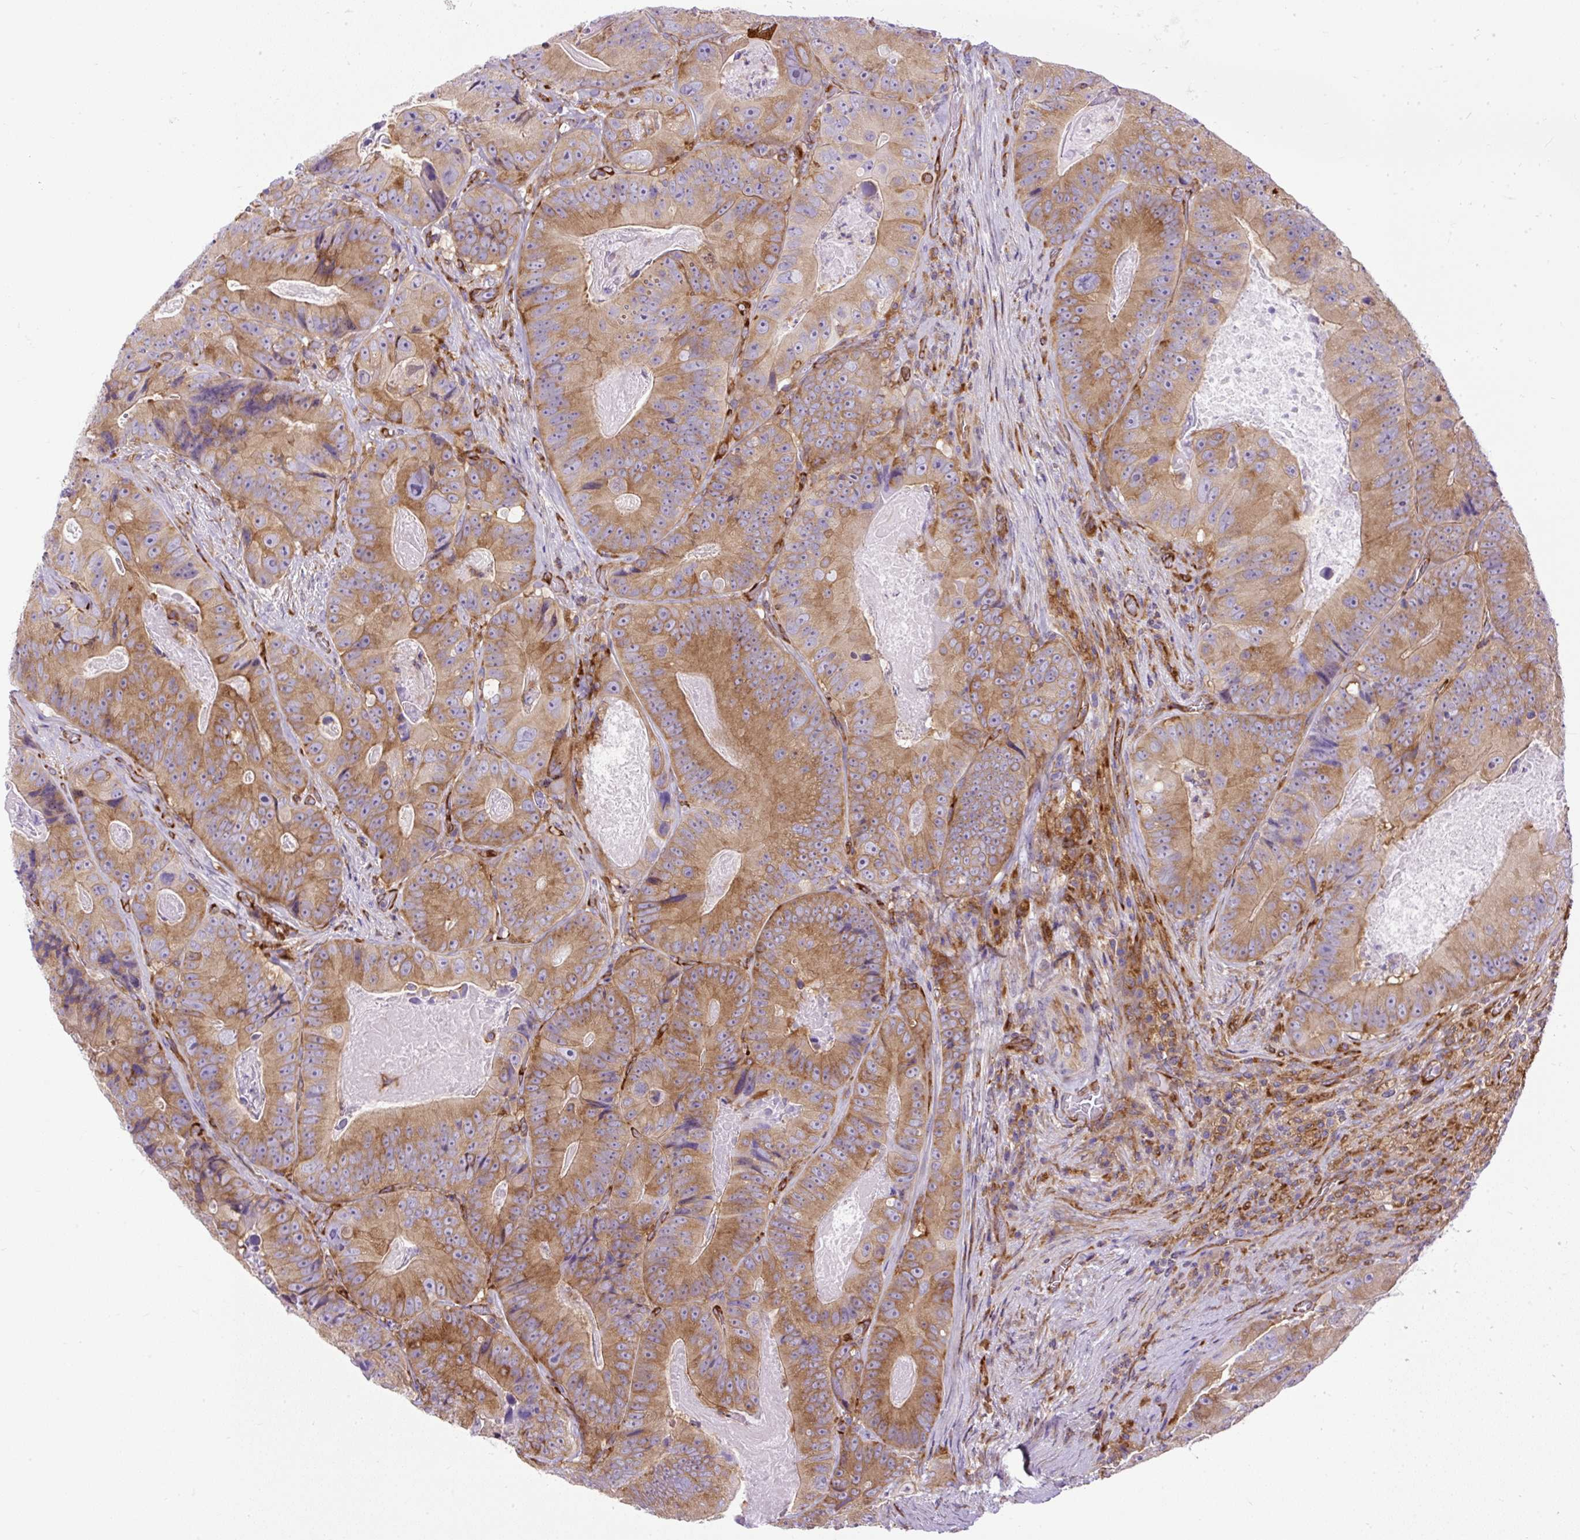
{"staining": {"intensity": "moderate", "quantity": ">75%", "location": "cytoplasmic/membranous"}, "tissue": "colorectal cancer", "cell_type": "Tumor cells", "image_type": "cancer", "snomed": [{"axis": "morphology", "description": "Adenocarcinoma, NOS"}, {"axis": "topography", "description": "Colon"}], "caption": "Immunohistochemistry (IHC) photomicrograph of colorectal cancer stained for a protein (brown), which displays medium levels of moderate cytoplasmic/membranous expression in approximately >75% of tumor cells.", "gene": "MAP1S", "patient": {"sex": "female", "age": 86}}